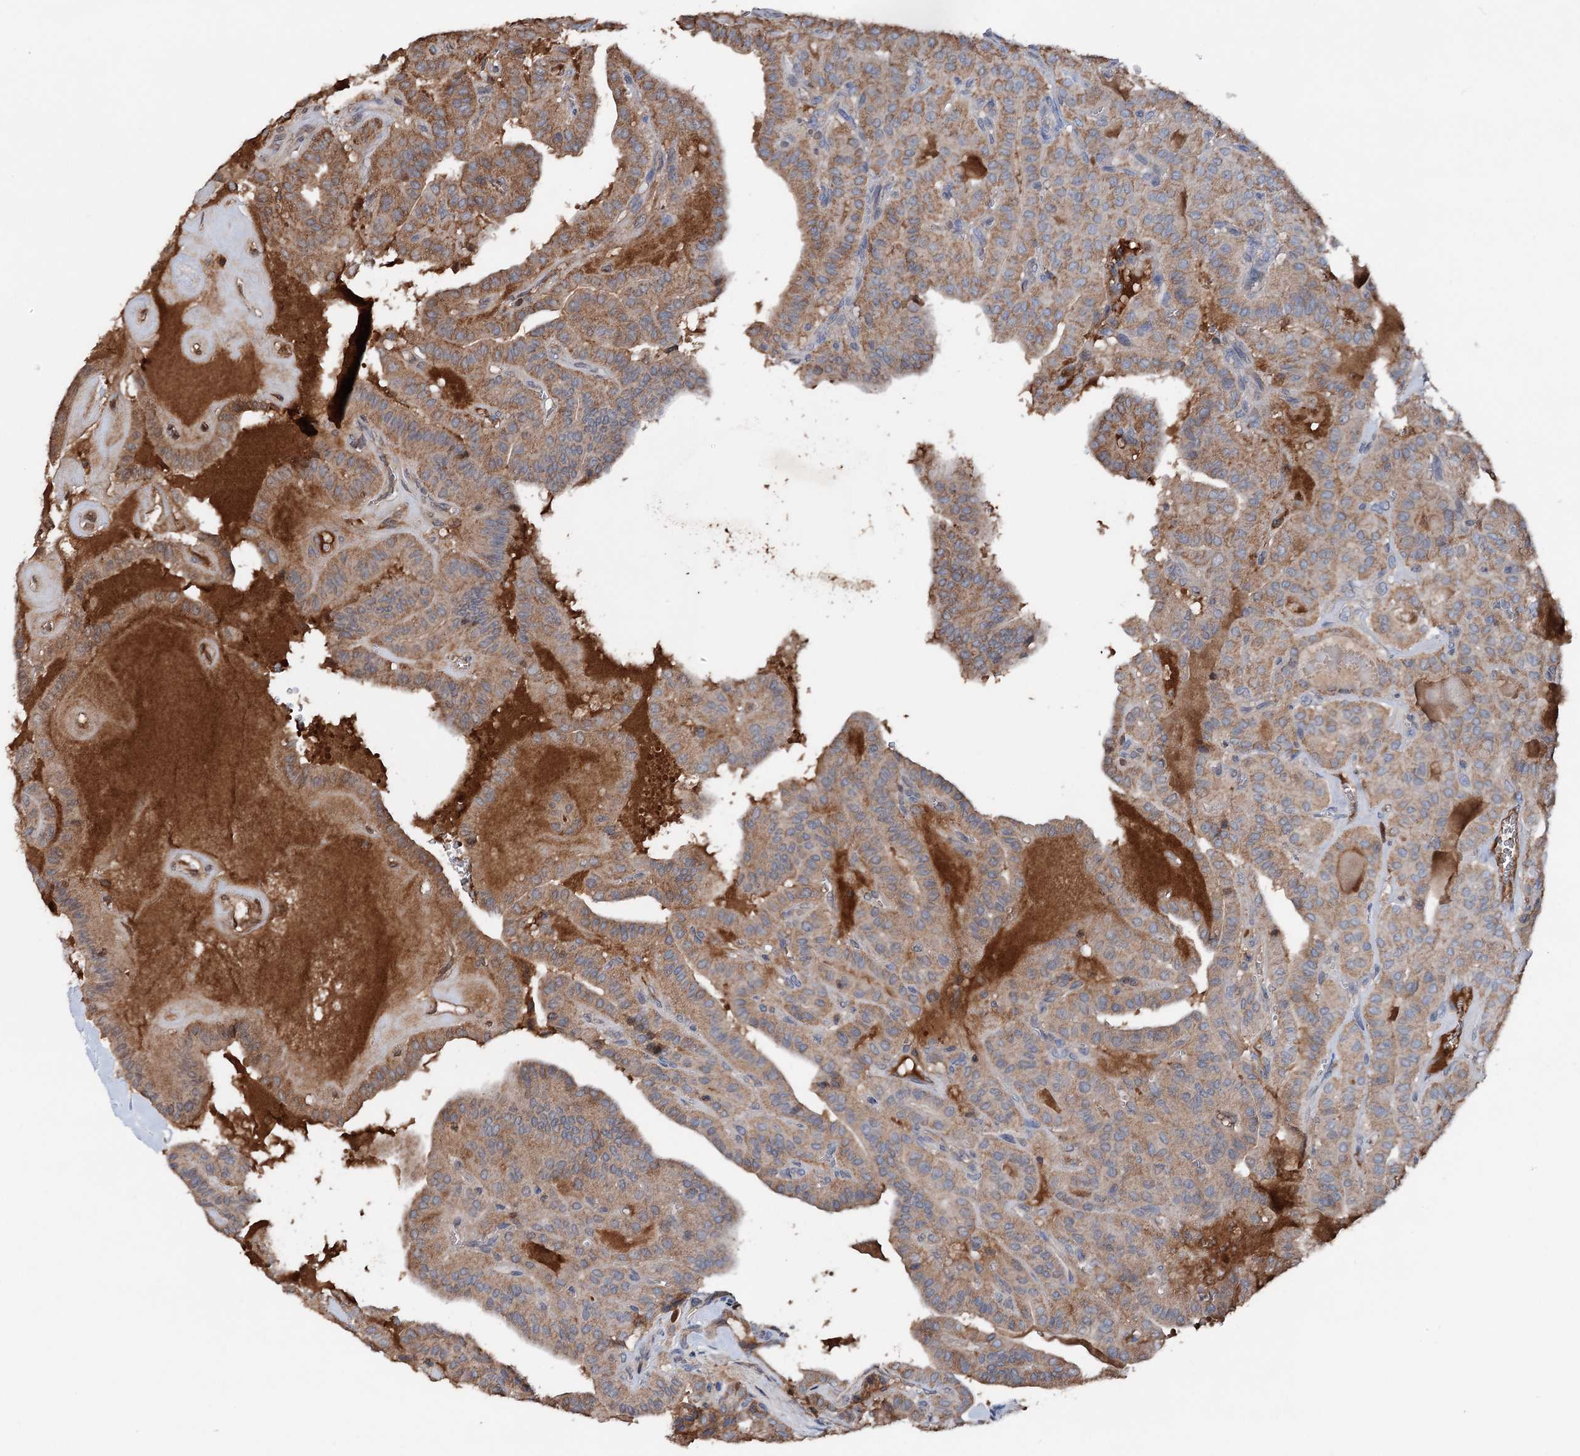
{"staining": {"intensity": "moderate", "quantity": ">75%", "location": "cytoplasmic/membranous"}, "tissue": "thyroid cancer", "cell_type": "Tumor cells", "image_type": "cancer", "snomed": [{"axis": "morphology", "description": "Papillary adenocarcinoma, NOS"}, {"axis": "topography", "description": "Thyroid gland"}], "caption": "This photomicrograph exhibits immunohistochemistry (IHC) staining of human thyroid cancer, with medium moderate cytoplasmic/membranous staining in about >75% of tumor cells.", "gene": "ARL13A", "patient": {"sex": "male", "age": 52}}